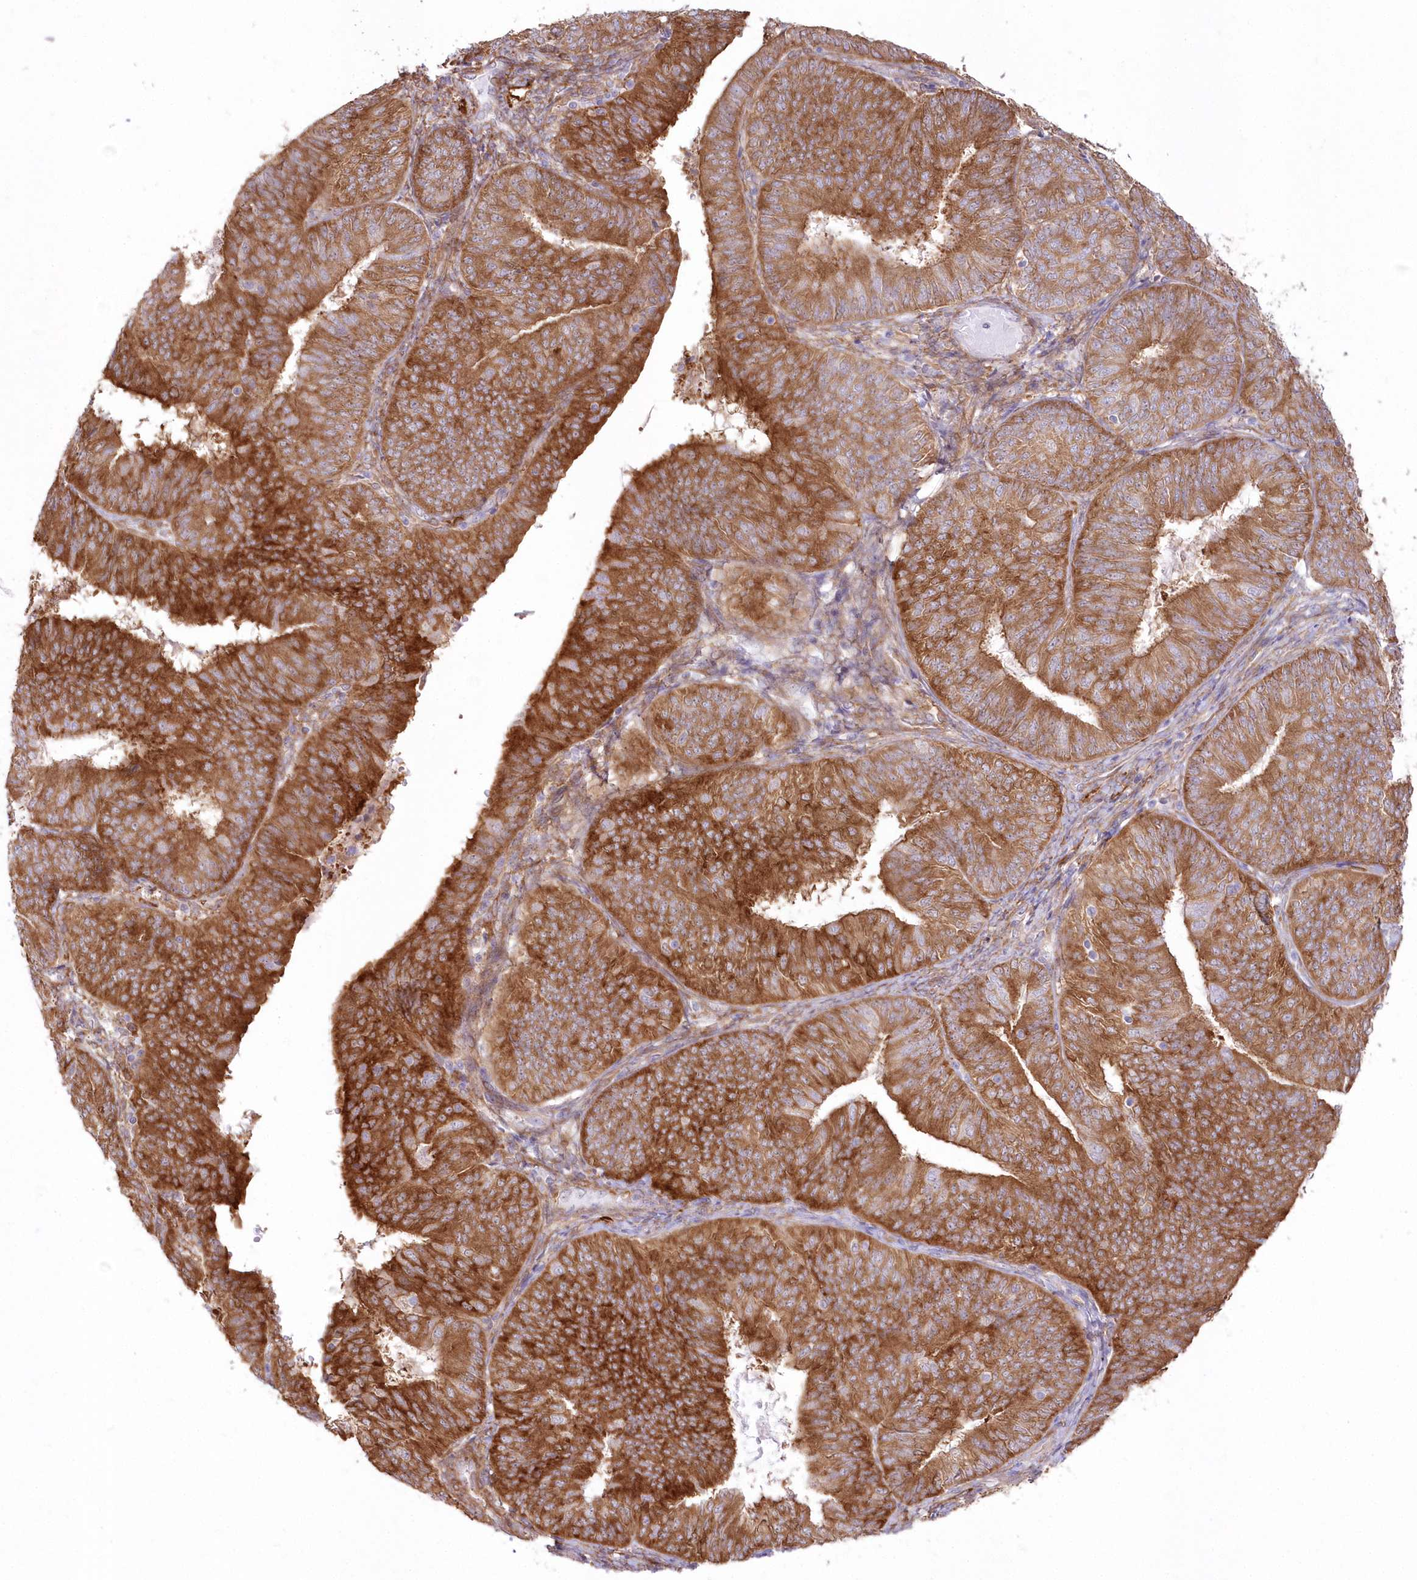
{"staining": {"intensity": "strong", "quantity": ">75%", "location": "cytoplasmic/membranous"}, "tissue": "endometrial cancer", "cell_type": "Tumor cells", "image_type": "cancer", "snomed": [{"axis": "morphology", "description": "Adenocarcinoma, NOS"}, {"axis": "topography", "description": "Endometrium"}], "caption": "Immunohistochemical staining of endometrial cancer demonstrates strong cytoplasmic/membranous protein positivity in approximately >75% of tumor cells. (brown staining indicates protein expression, while blue staining denotes nuclei).", "gene": "SH3PXD2B", "patient": {"sex": "female", "age": 58}}